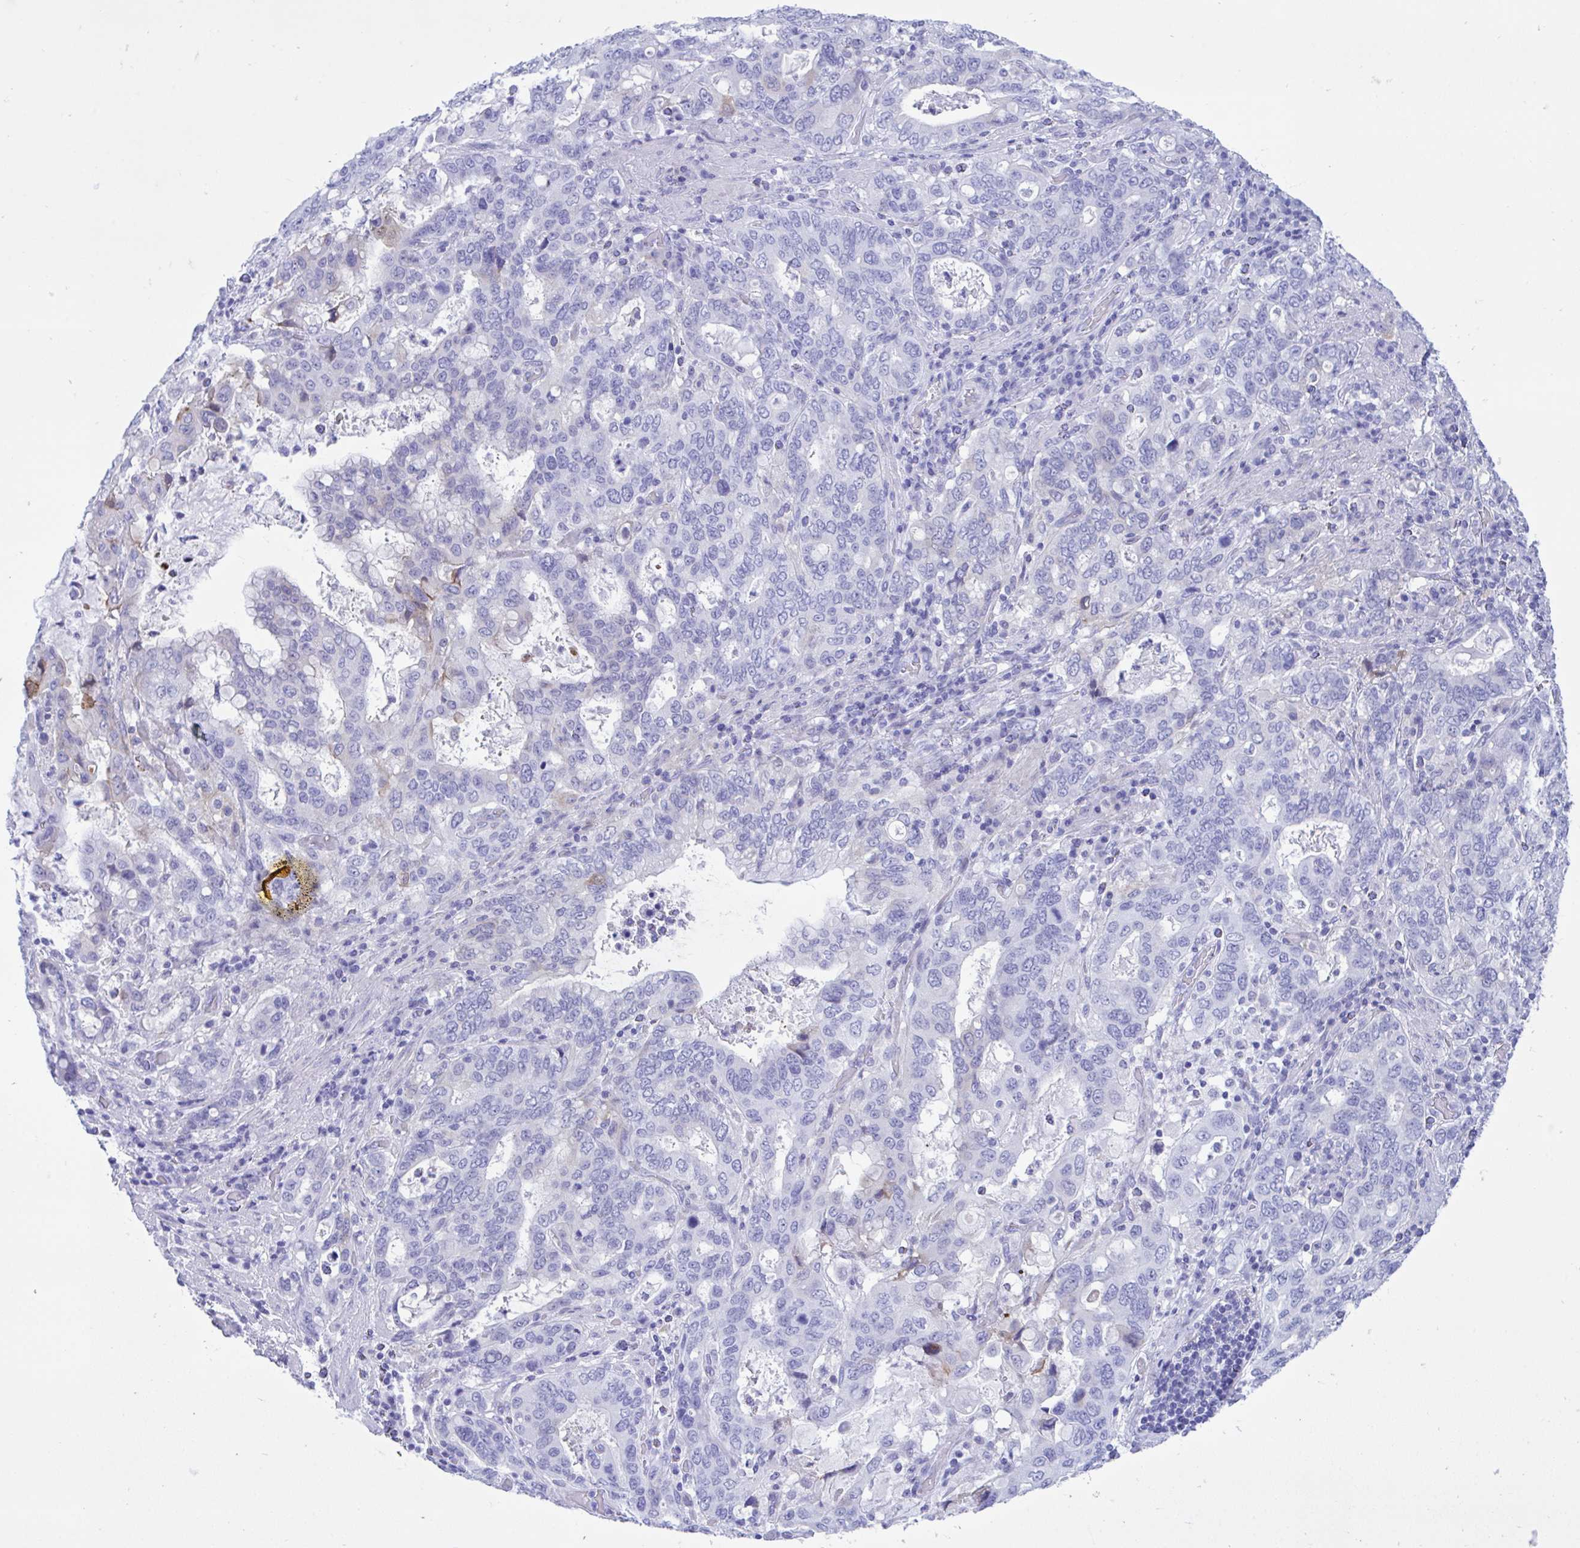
{"staining": {"intensity": "negative", "quantity": "none", "location": "none"}, "tissue": "stomach cancer", "cell_type": "Tumor cells", "image_type": "cancer", "snomed": [{"axis": "morphology", "description": "Adenocarcinoma, NOS"}, {"axis": "topography", "description": "Stomach, upper"}, {"axis": "topography", "description": "Stomach"}], "caption": "IHC of human stomach cancer (adenocarcinoma) shows no positivity in tumor cells. Nuclei are stained in blue.", "gene": "BEX5", "patient": {"sex": "male", "age": 62}}